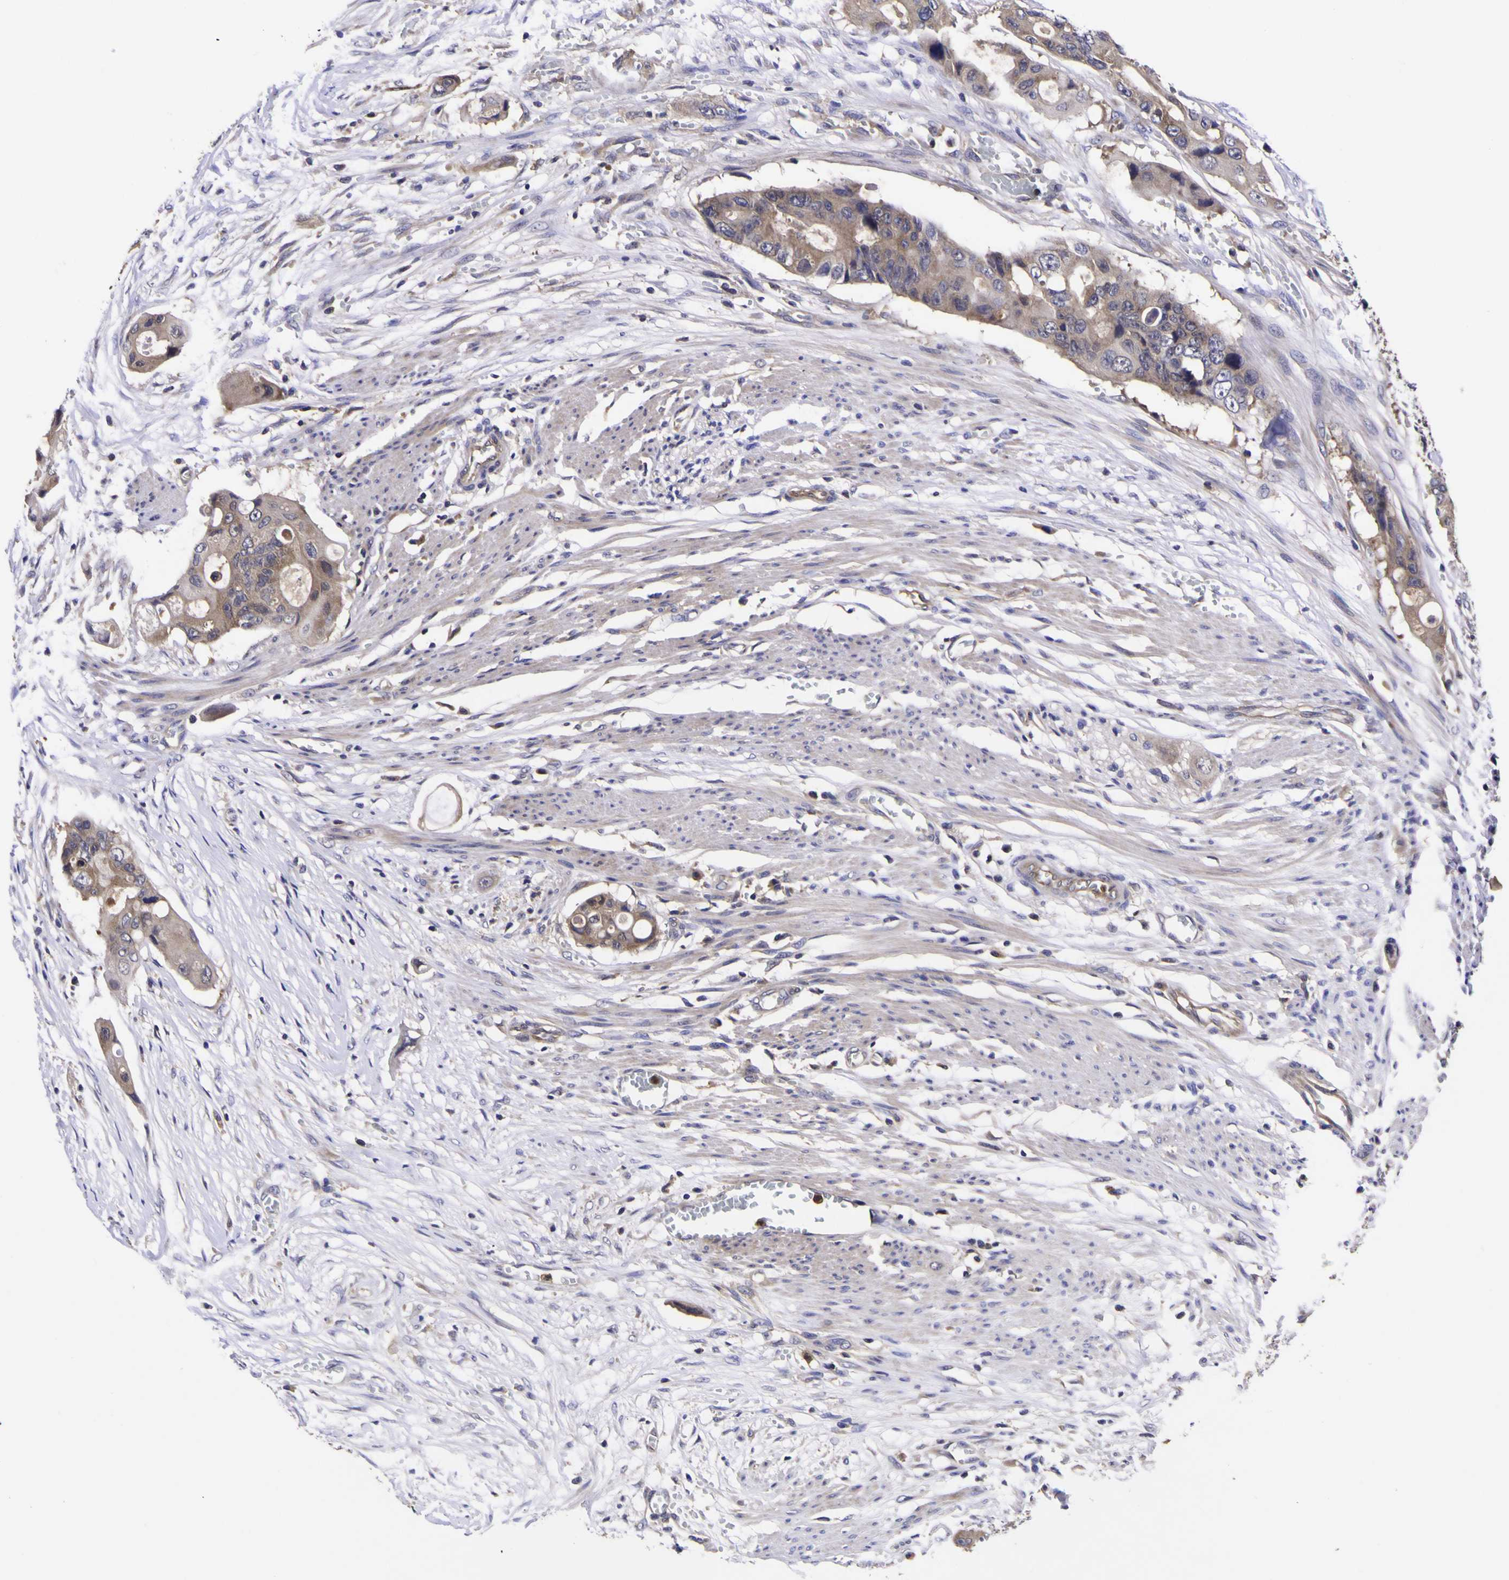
{"staining": {"intensity": "weak", "quantity": ">75%", "location": "cytoplasmic/membranous"}, "tissue": "colorectal cancer", "cell_type": "Tumor cells", "image_type": "cancer", "snomed": [{"axis": "morphology", "description": "Adenocarcinoma, NOS"}, {"axis": "topography", "description": "Colon"}], "caption": "The histopathology image demonstrates immunohistochemical staining of colorectal adenocarcinoma. There is weak cytoplasmic/membranous positivity is present in about >75% of tumor cells.", "gene": "MAPK14", "patient": {"sex": "female", "age": 57}}